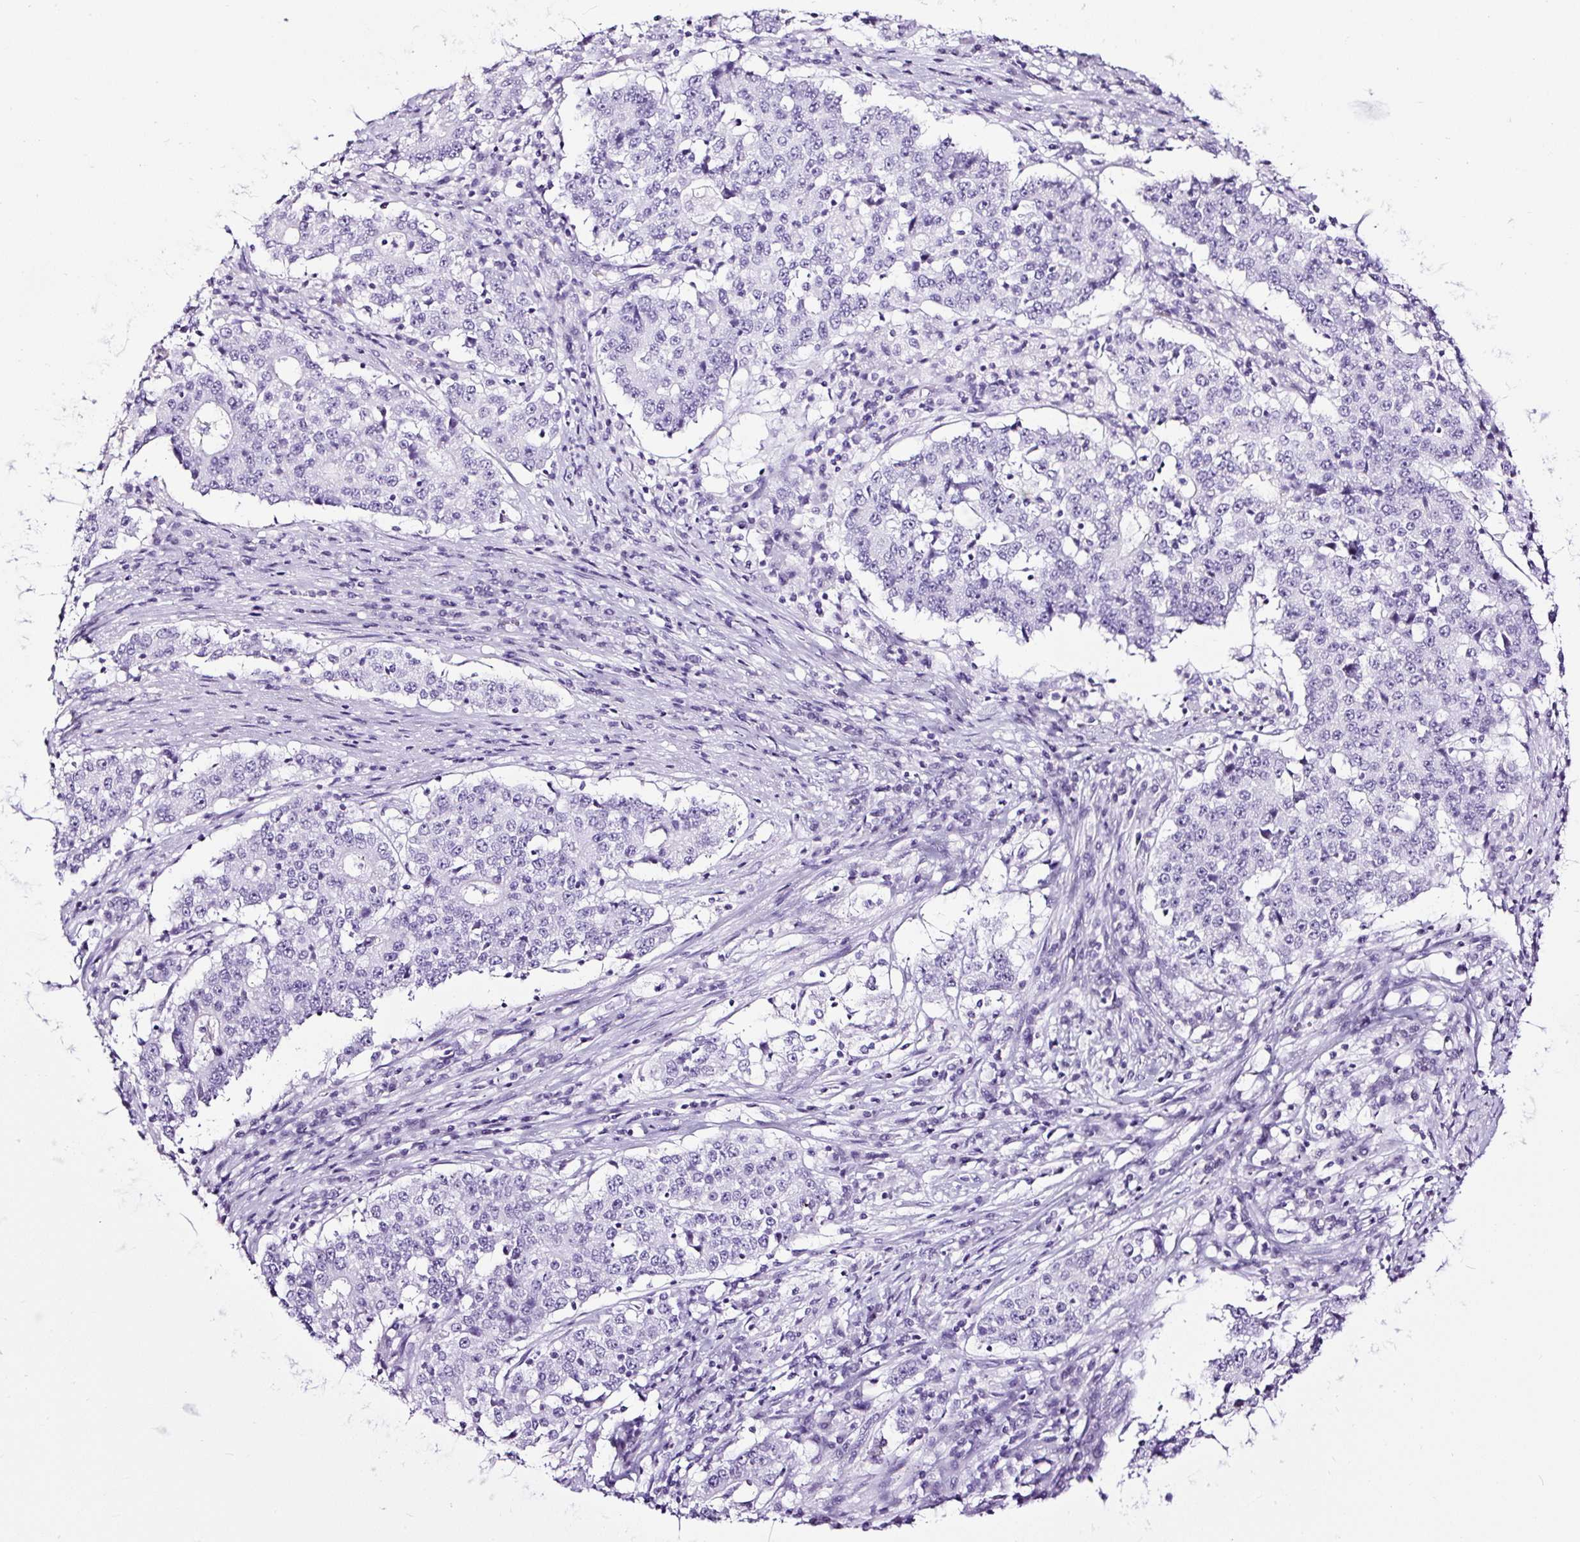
{"staining": {"intensity": "negative", "quantity": "none", "location": "none"}, "tissue": "stomach cancer", "cell_type": "Tumor cells", "image_type": "cancer", "snomed": [{"axis": "morphology", "description": "Adenocarcinoma, NOS"}, {"axis": "topography", "description": "Stomach"}], "caption": "Histopathology image shows no significant protein expression in tumor cells of stomach cancer.", "gene": "NPHS2", "patient": {"sex": "male", "age": 59}}